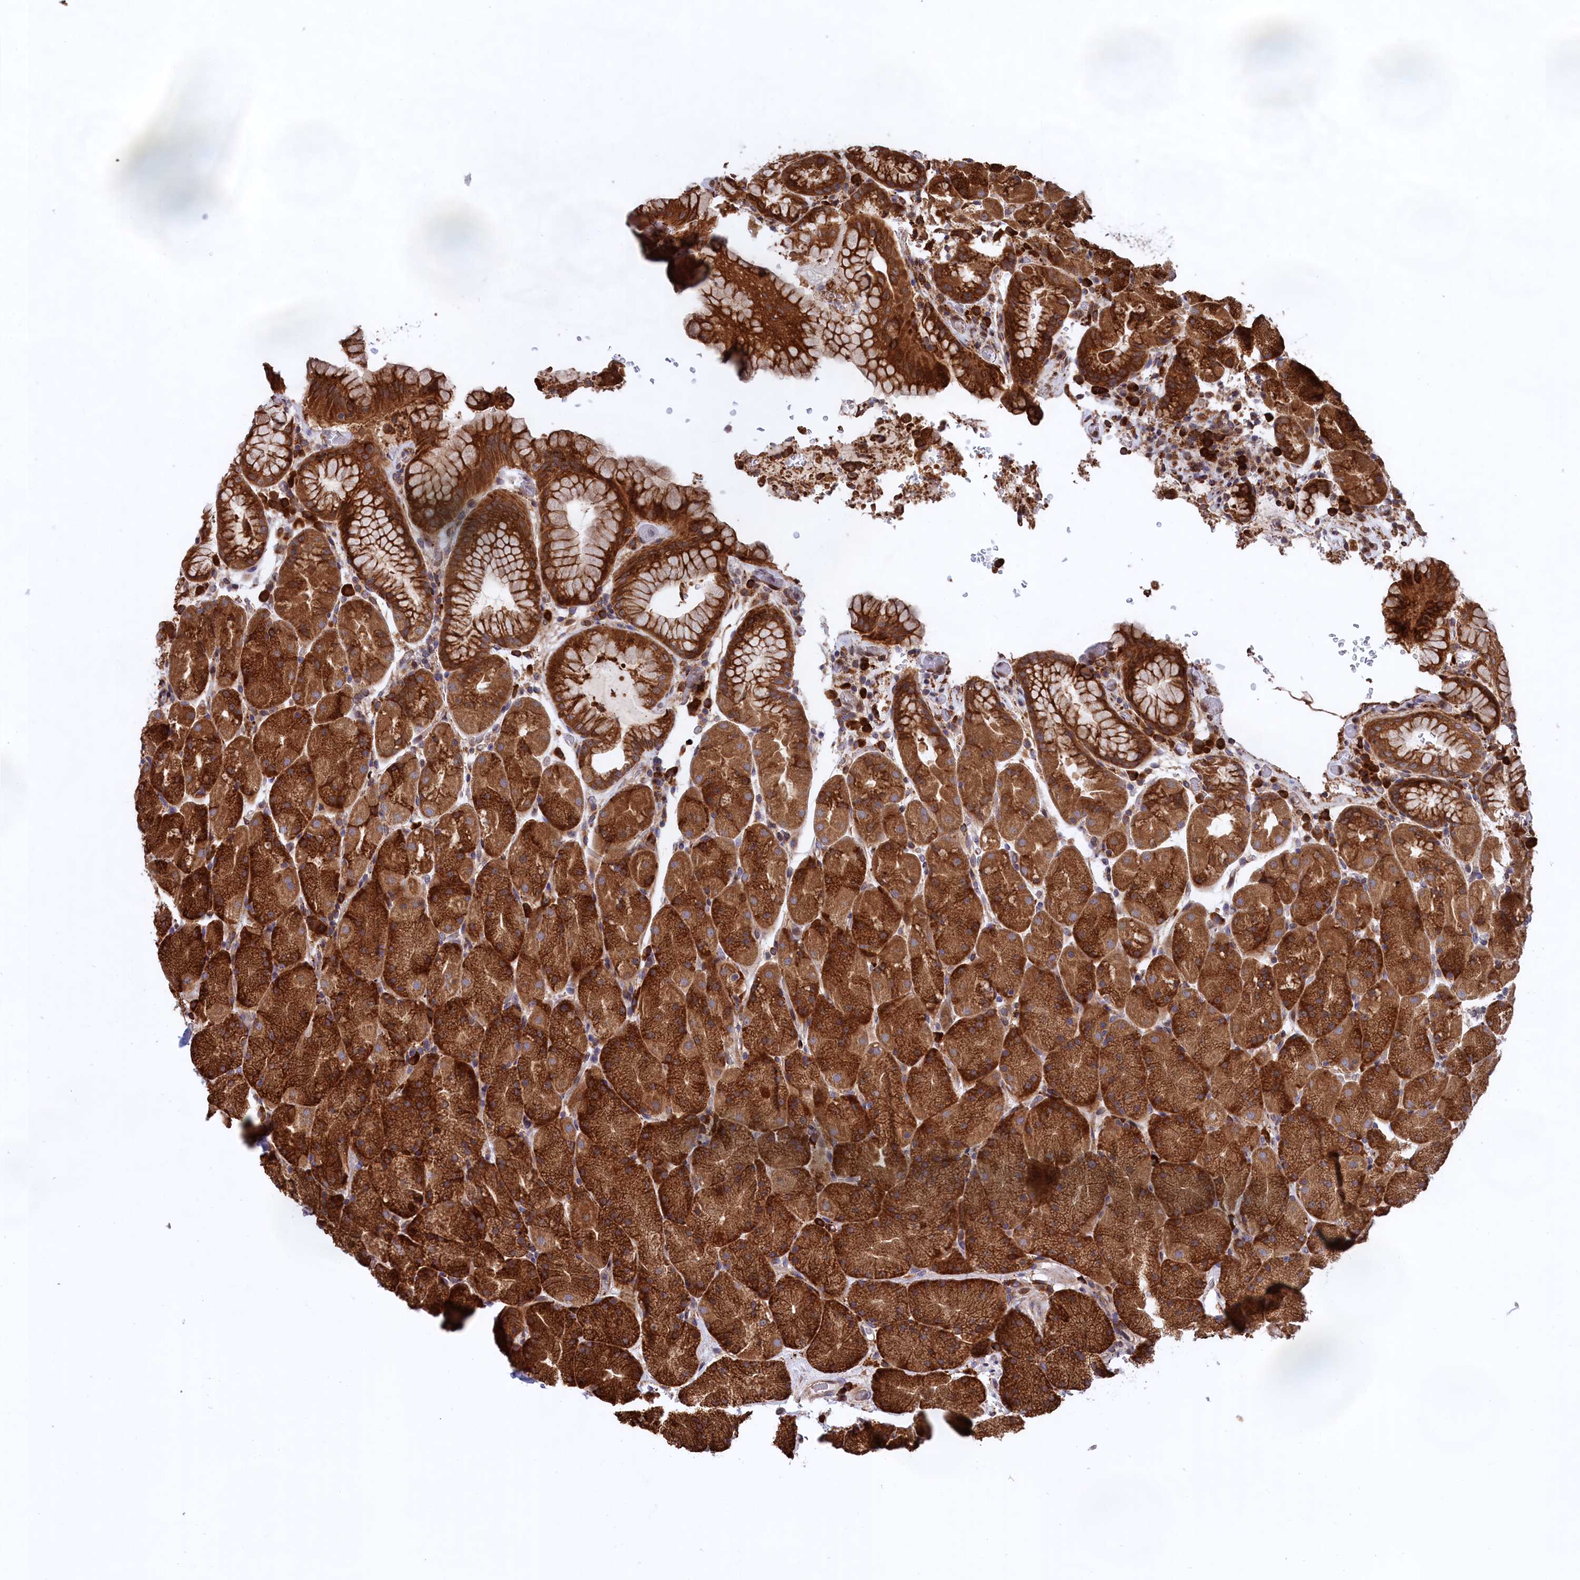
{"staining": {"intensity": "strong", "quantity": ">75%", "location": "cytoplasmic/membranous"}, "tissue": "stomach", "cell_type": "Glandular cells", "image_type": "normal", "snomed": [{"axis": "morphology", "description": "Normal tissue, NOS"}, {"axis": "topography", "description": "Stomach, upper"}, {"axis": "topography", "description": "Stomach, lower"}], "caption": "IHC histopathology image of benign stomach stained for a protein (brown), which displays high levels of strong cytoplasmic/membranous positivity in approximately >75% of glandular cells.", "gene": "PLA2G4C", "patient": {"sex": "male", "age": 67}}